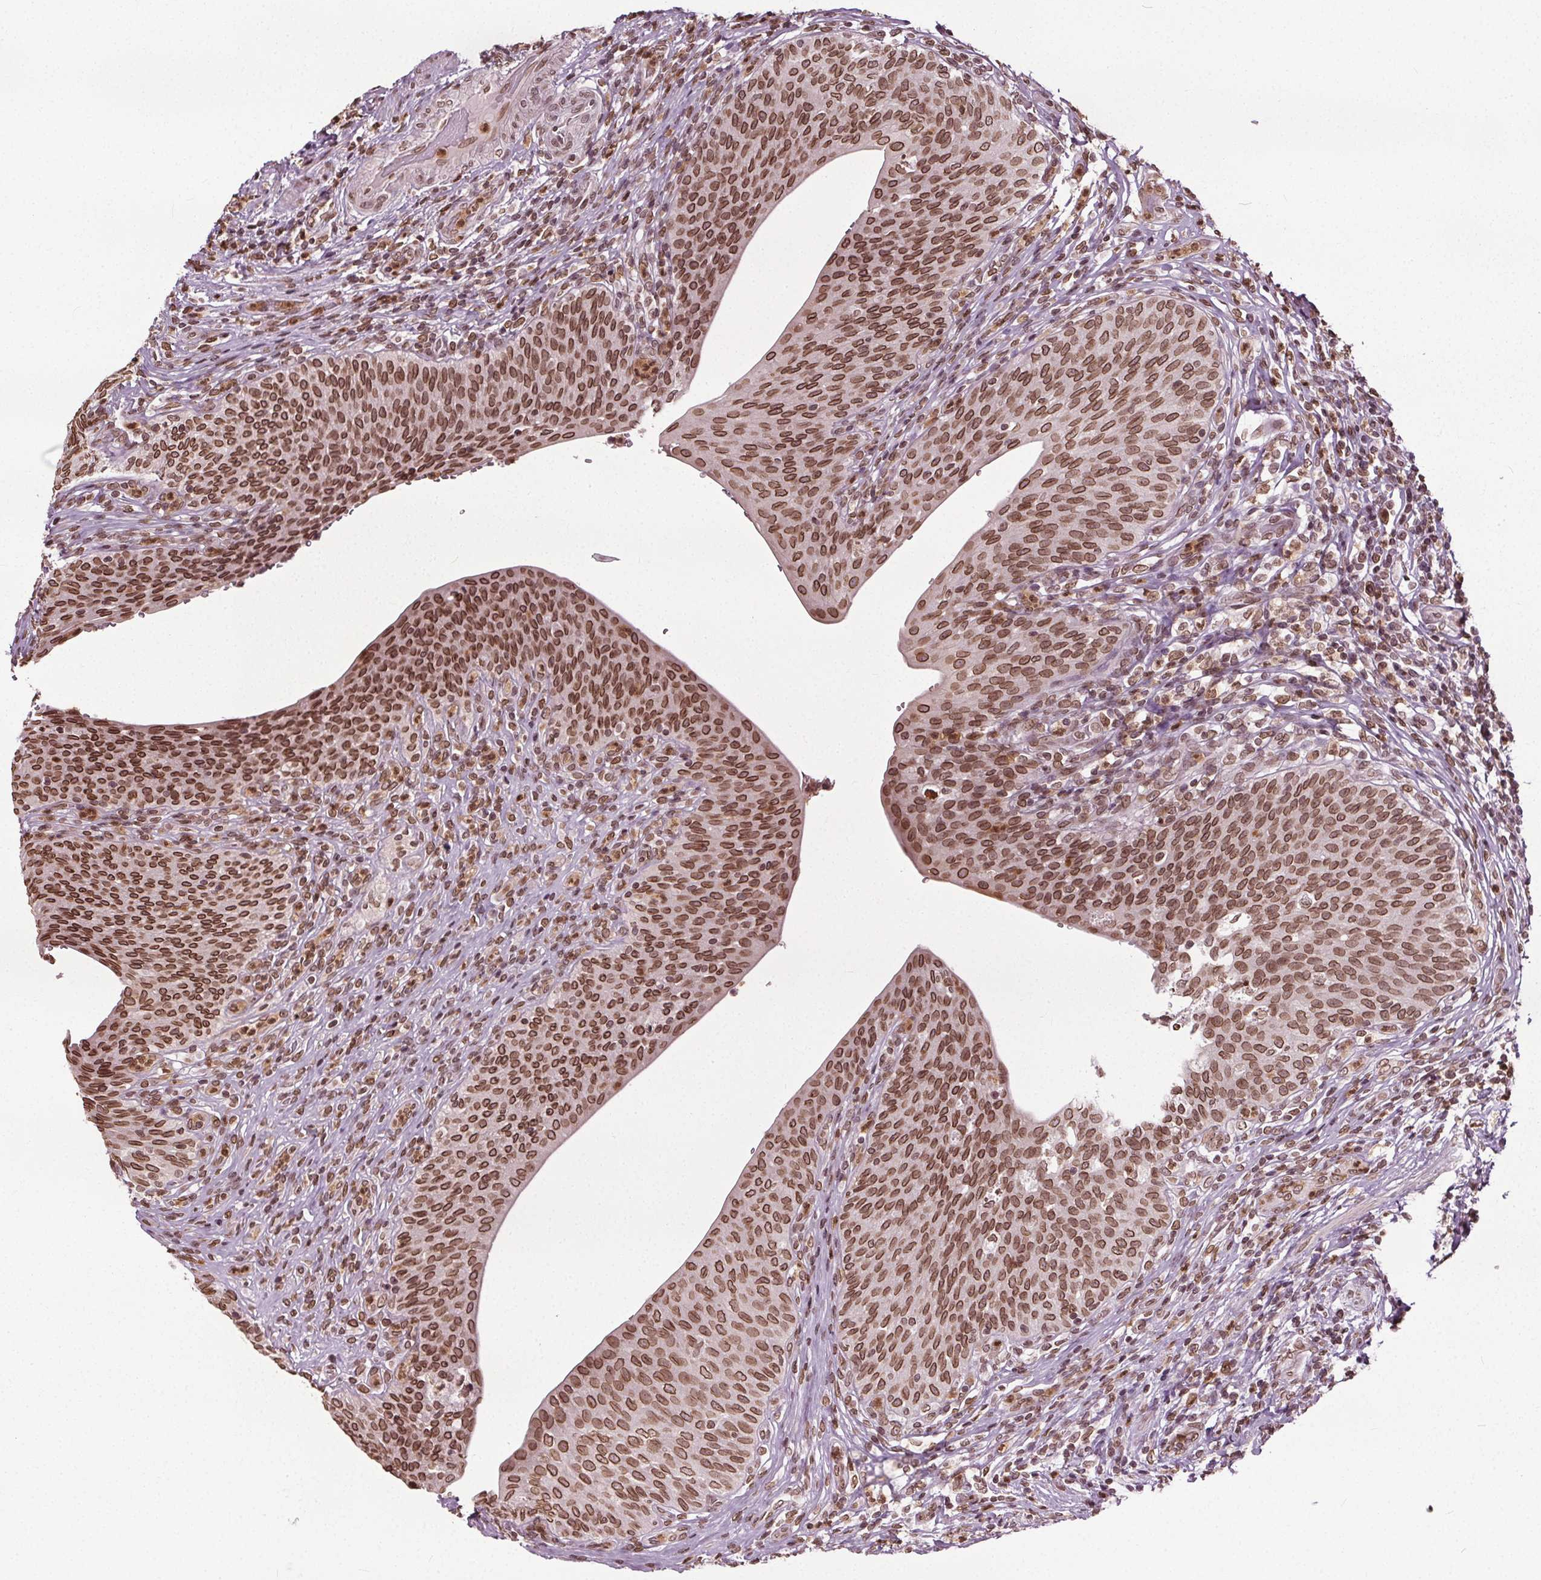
{"staining": {"intensity": "moderate", "quantity": ">75%", "location": "cytoplasmic/membranous,nuclear"}, "tissue": "urinary bladder", "cell_type": "Urothelial cells", "image_type": "normal", "snomed": [{"axis": "morphology", "description": "Normal tissue, NOS"}, {"axis": "topography", "description": "Urinary bladder"}, {"axis": "topography", "description": "Peripheral nerve tissue"}], "caption": "A high-resolution micrograph shows immunohistochemistry staining of benign urinary bladder, which demonstrates moderate cytoplasmic/membranous,nuclear expression in approximately >75% of urothelial cells.", "gene": "TTC39C", "patient": {"sex": "male", "age": 66}}